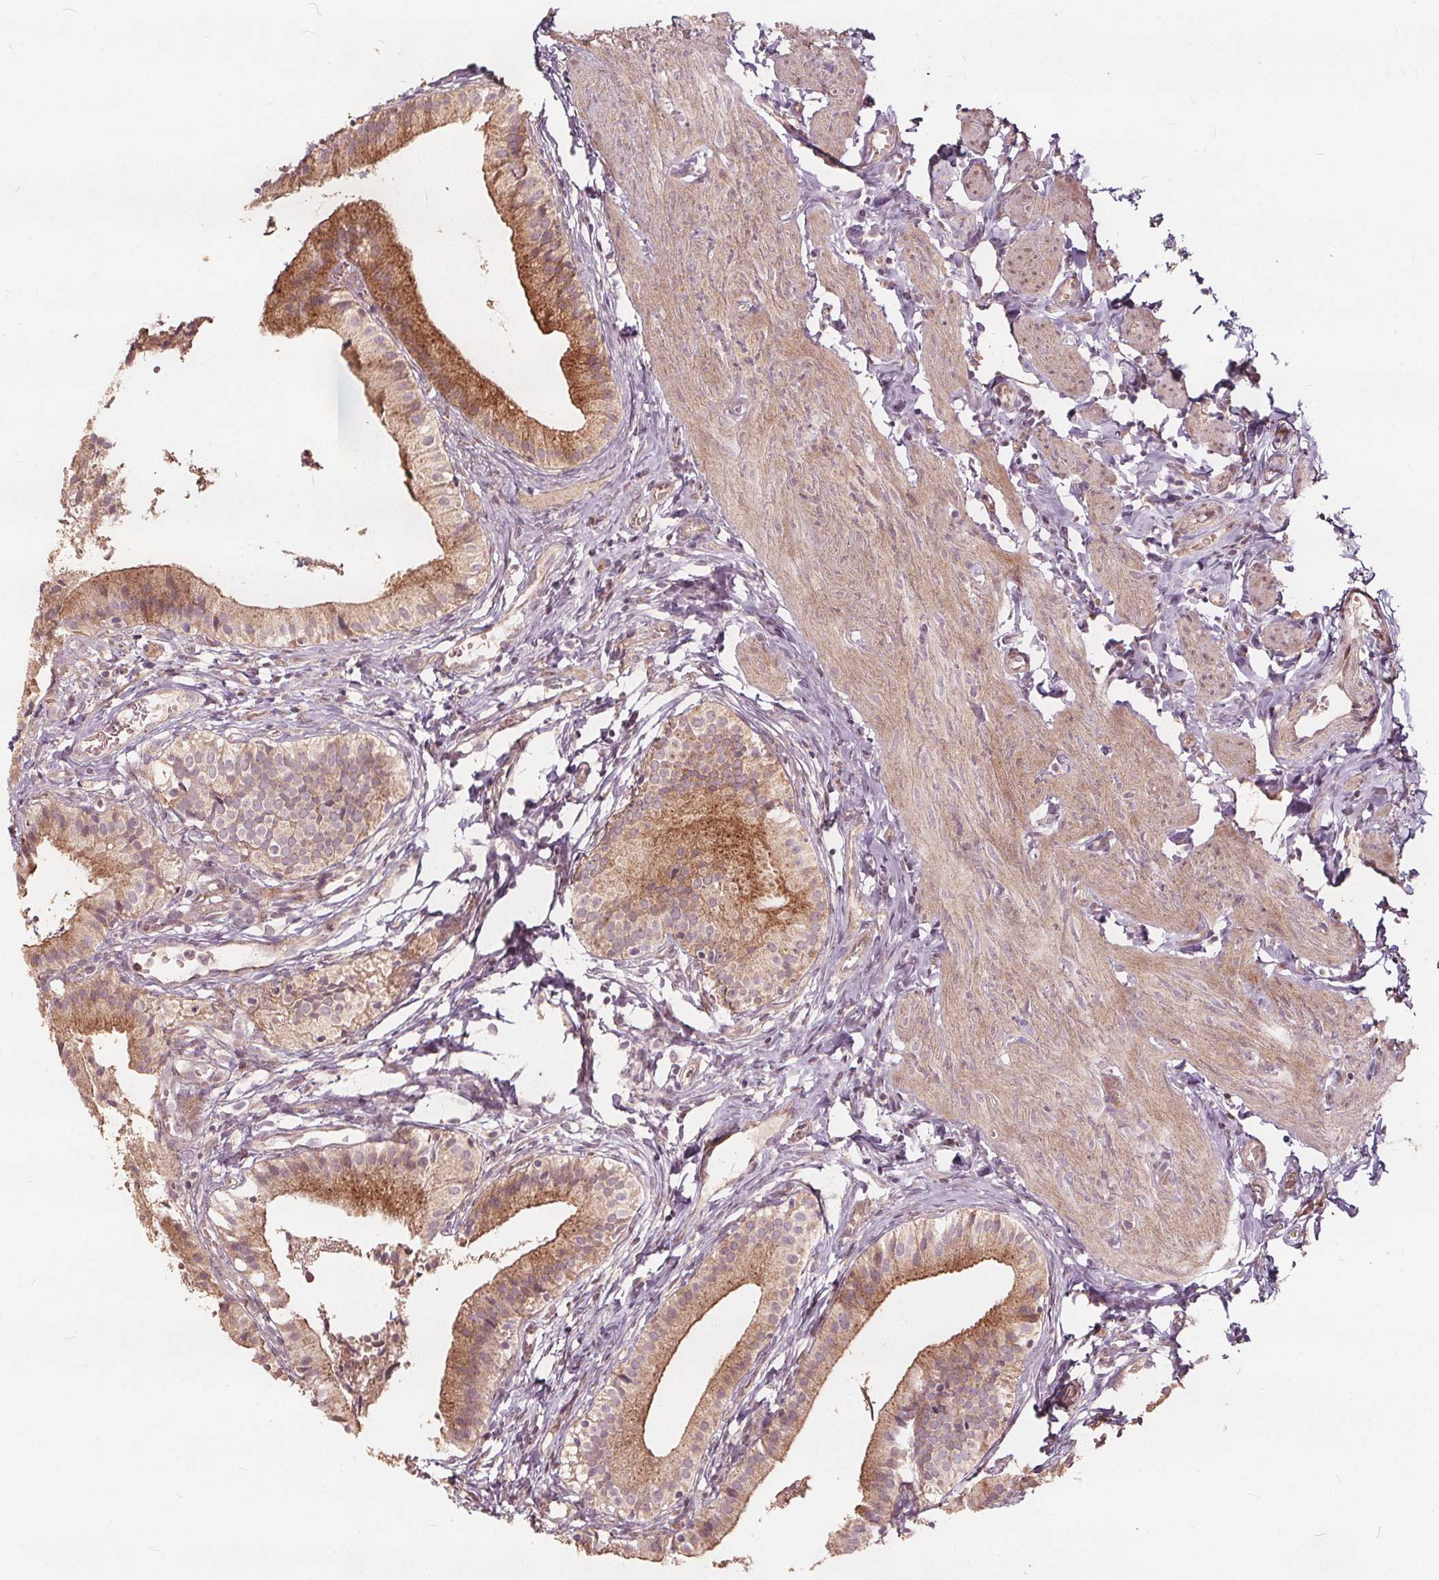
{"staining": {"intensity": "moderate", "quantity": ">75%", "location": "cytoplasmic/membranous"}, "tissue": "gallbladder", "cell_type": "Glandular cells", "image_type": "normal", "snomed": [{"axis": "morphology", "description": "Normal tissue, NOS"}, {"axis": "topography", "description": "Gallbladder"}], "caption": "Glandular cells reveal moderate cytoplasmic/membranous expression in about >75% of cells in benign gallbladder.", "gene": "PTPRT", "patient": {"sex": "female", "age": 47}}